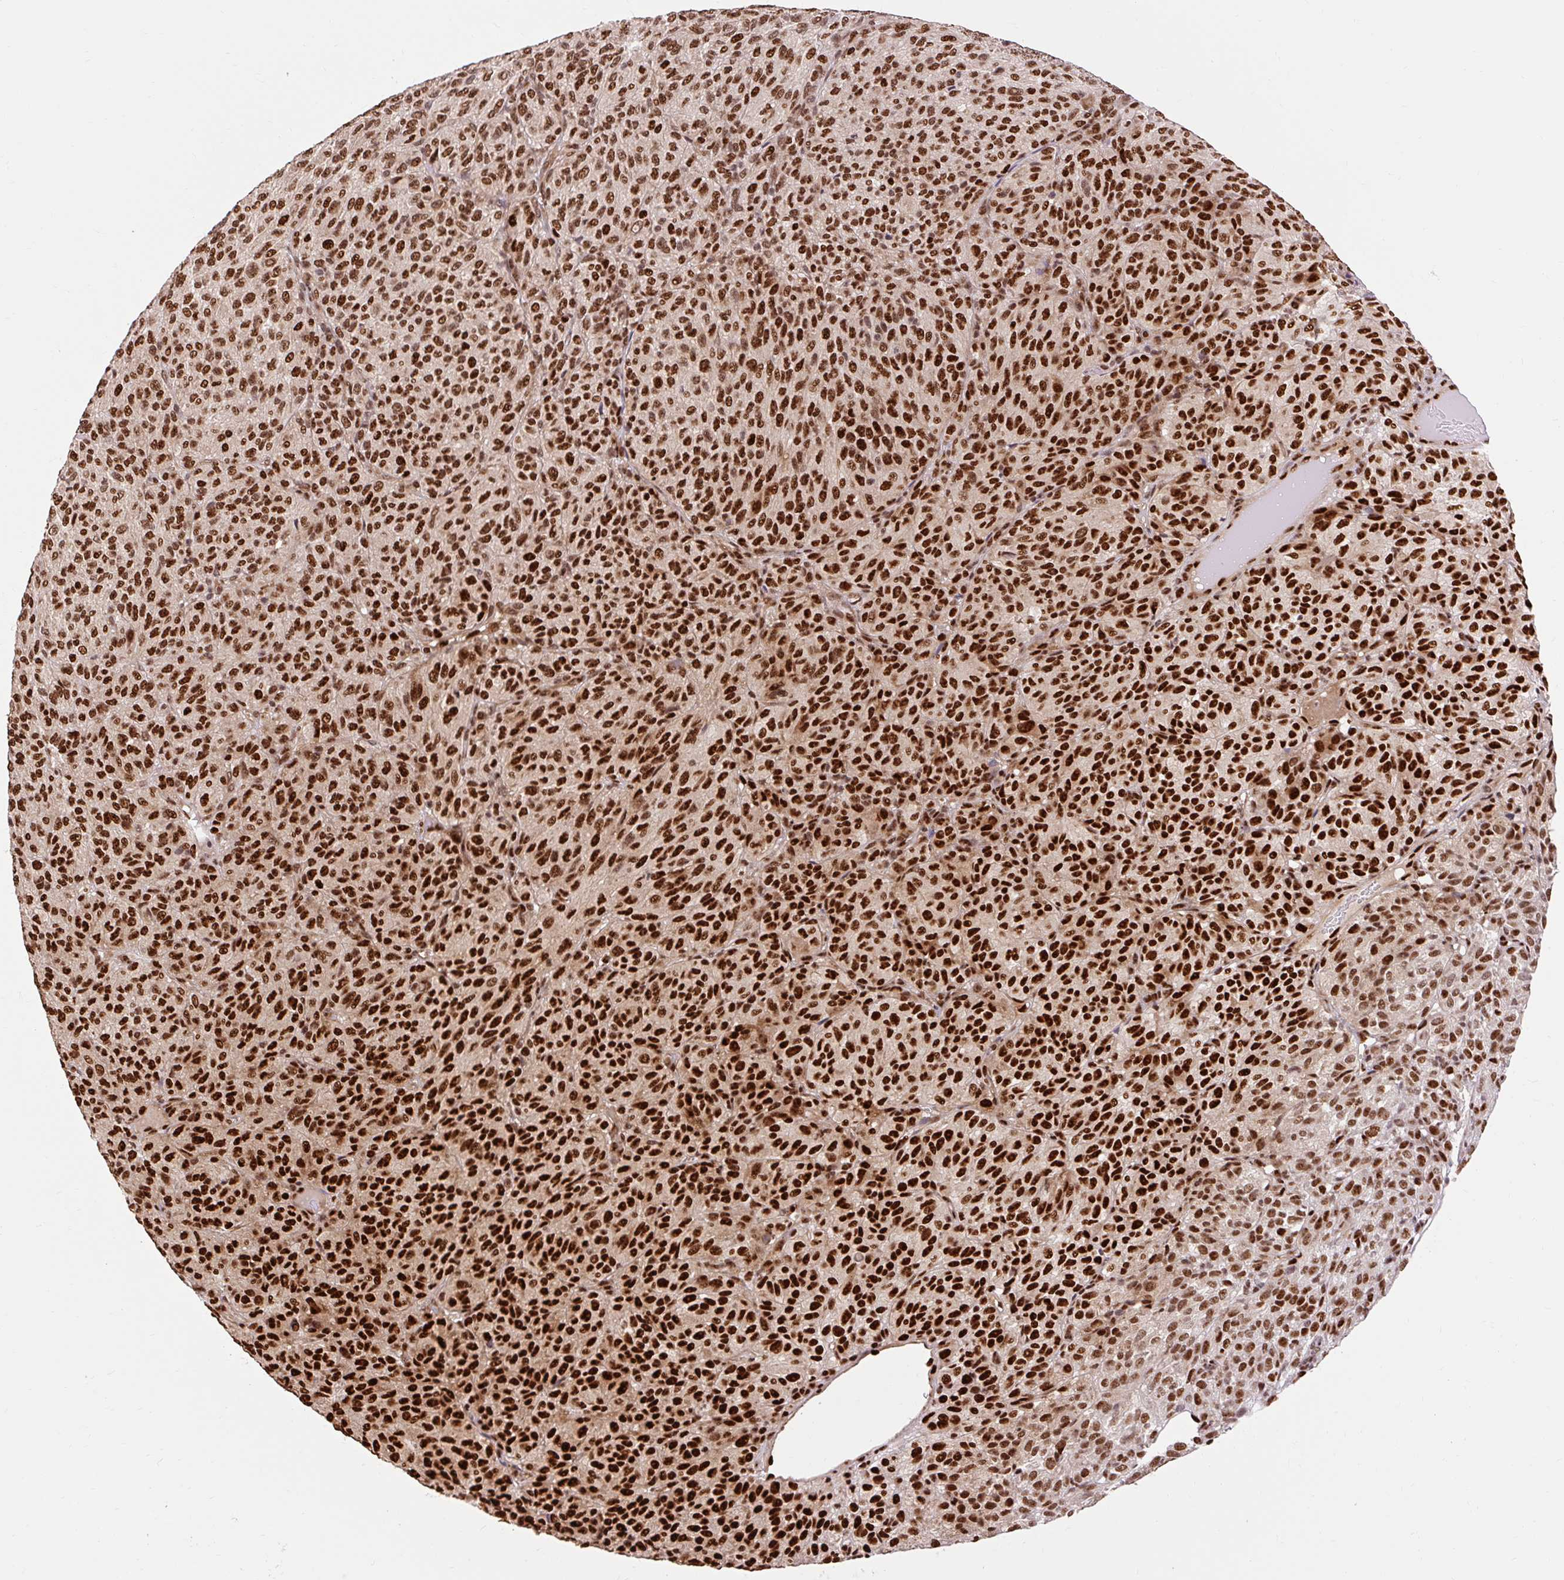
{"staining": {"intensity": "strong", "quantity": ">75%", "location": "nuclear"}, "tissue": "melanoma", "cell_type": "Tumor cells", "image_type": "cancer", "snomed": [{"axis": "morphology", "description": "Malignant melanoma, Metastatic site"}, {"axis": "topography", "description": "Brain"}], "caption": "Tumor cells demonstrate strong nuclear expression in approximately >75% of cells in melanoma.", "gene": "MECOM", "patient": {"sex": "female", "age": 56}}